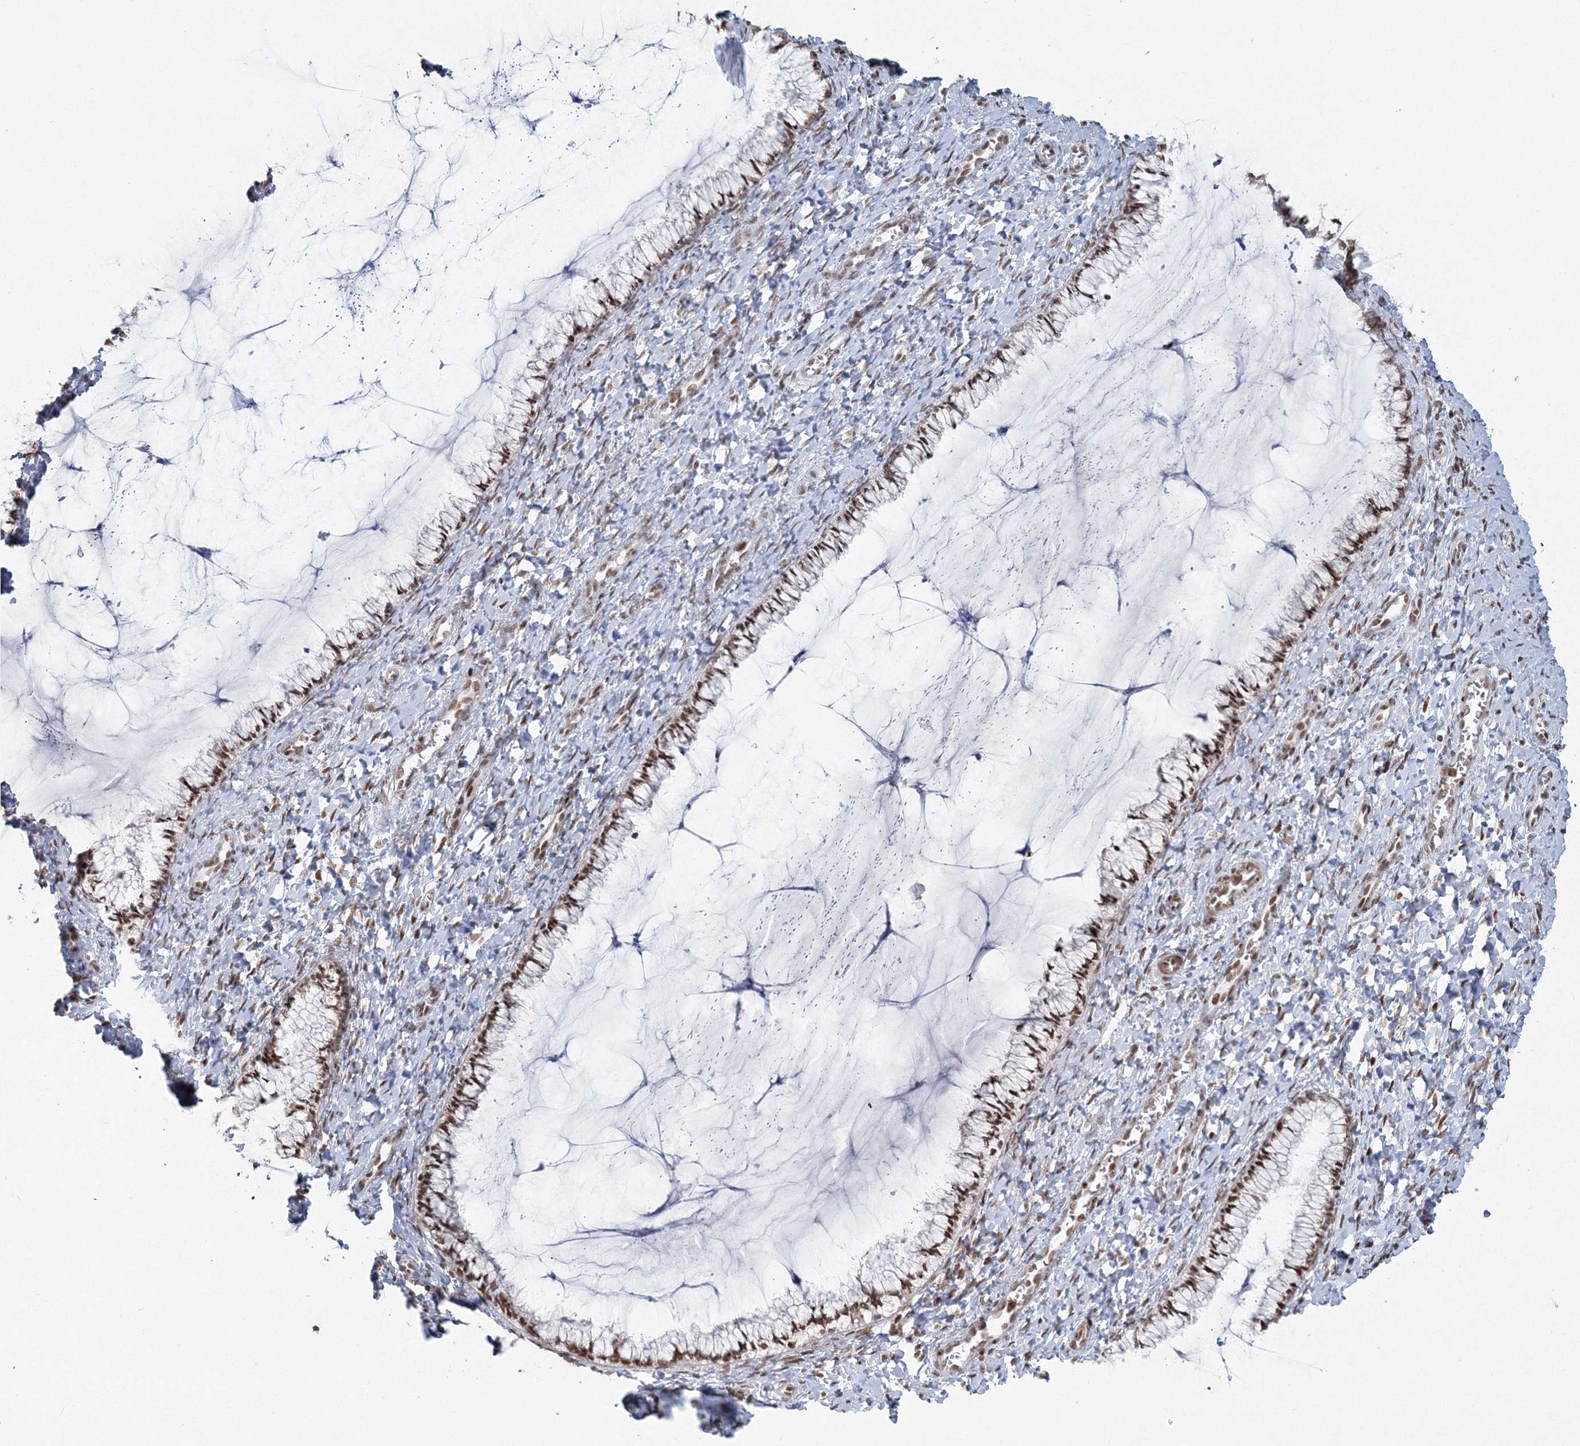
{"staining": {"intensity": "moderate", "quantity": ">75%", "location": "nuclear"}, "tissue": "cervix", "cell_type": "Glandular cells", "image_type": "normal", "snomed": [{"axis": "morphology", "description": "Normal tissue, NOS"}, {"axis": "morphology", "description": "Adenocarcinoma, NOS"}, {"axis": "topography", "description": "Cervix"}], "caption": "About >75% of glandular cells in unremarkable human cervix show moderate nuclear protein staining as visualized by brown immunohistochemical staining.", "gene": "C3orf33", "patient": {"sex": "female", "age": 29}}